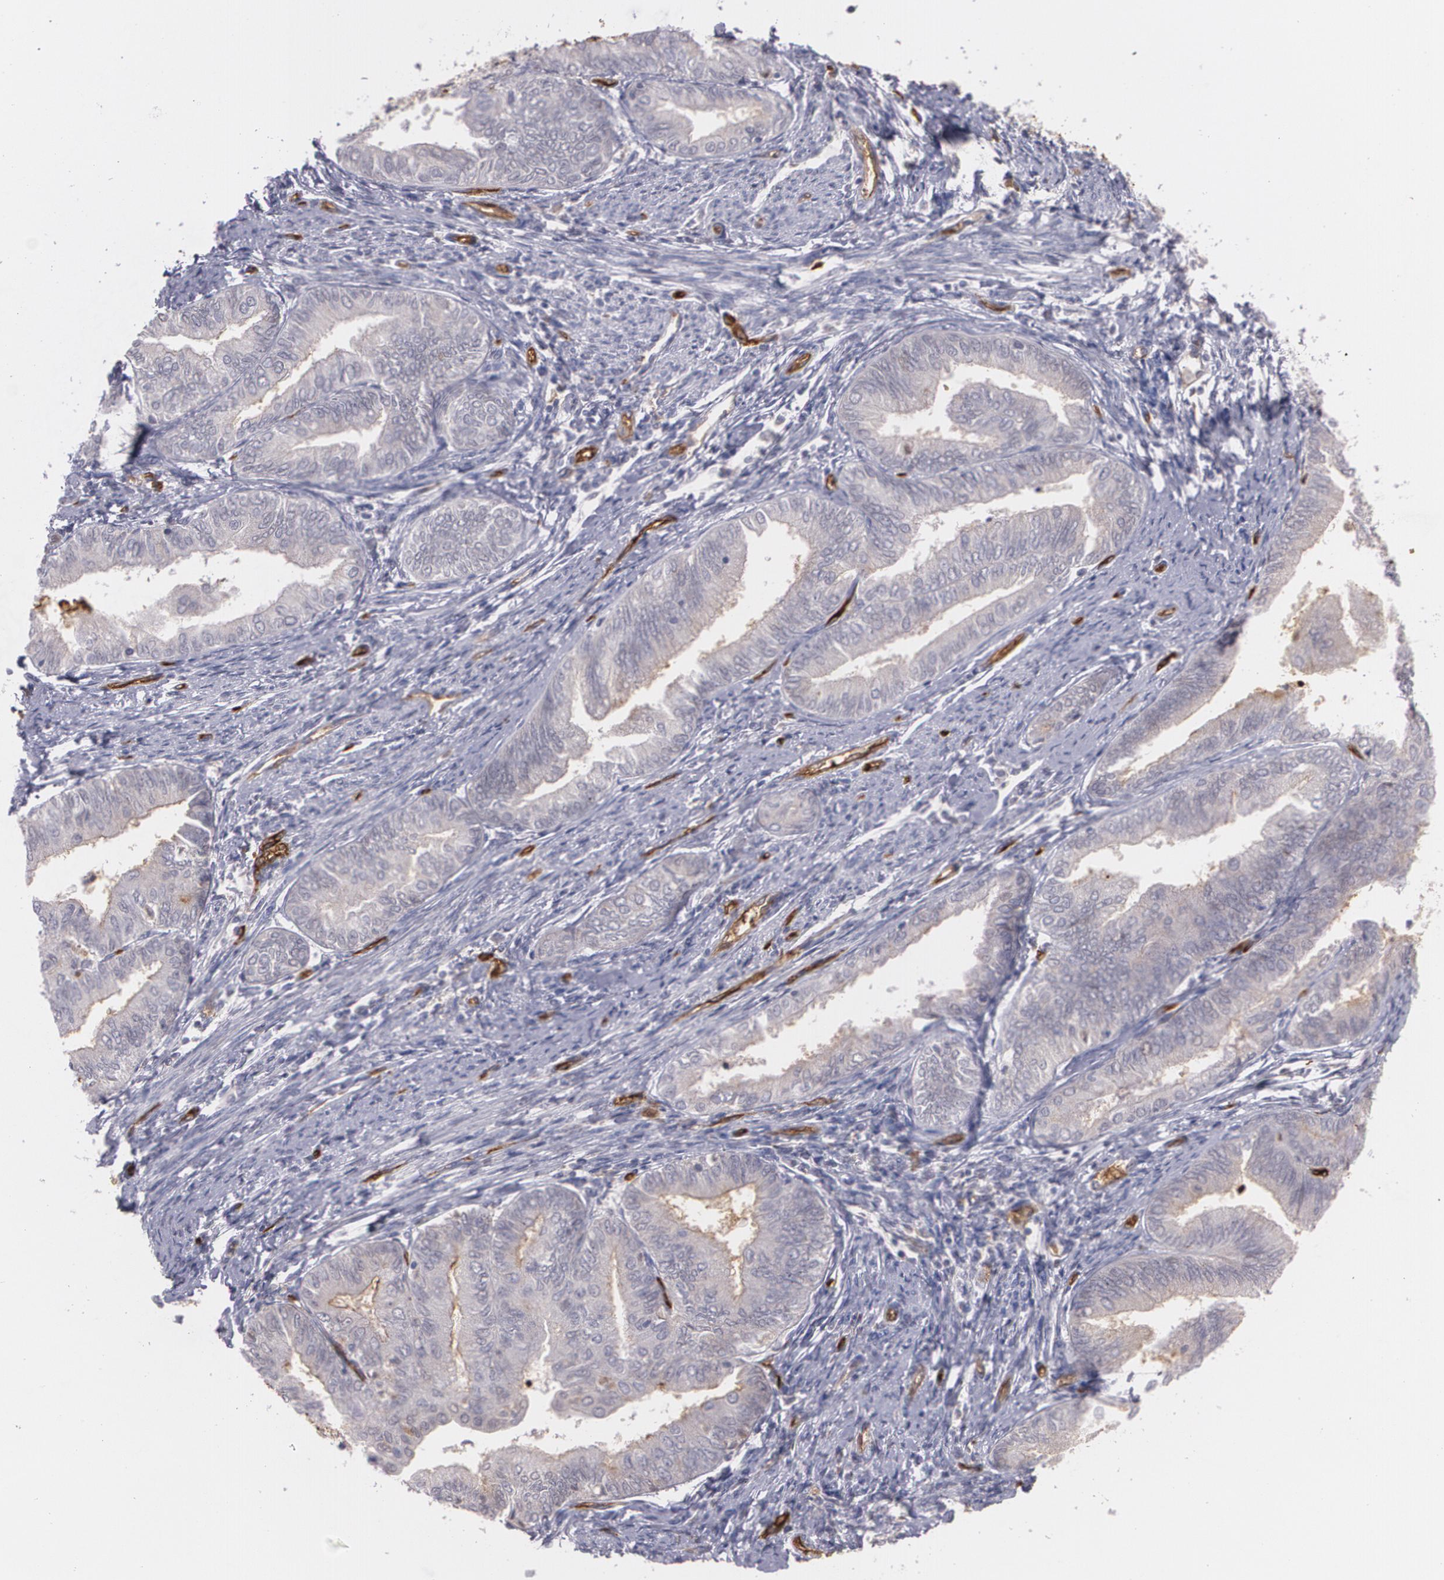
{"staining": {"intensity": "negative", "quantity": "none", "location": "none"}, "tissue": "endometrial cancer", "cell_type": "Tumor cells", "image_type": "cancer", "snomed": [{"axis": "morphology", "description": "Adenocarcinoma, NOS"}, {"axis": "topography", "description": "Endometrium"}], "caption": "DAB (3,3'-diaminobenzidine) immunohistochemical staining of endometrial adenocarcinoma demonstrates no significant expression in tumor cells. (DAB immunohistochemistry (IHC), high magnification).", "gene": "ACE", "patient": {"sex": "female", "age": 66}}